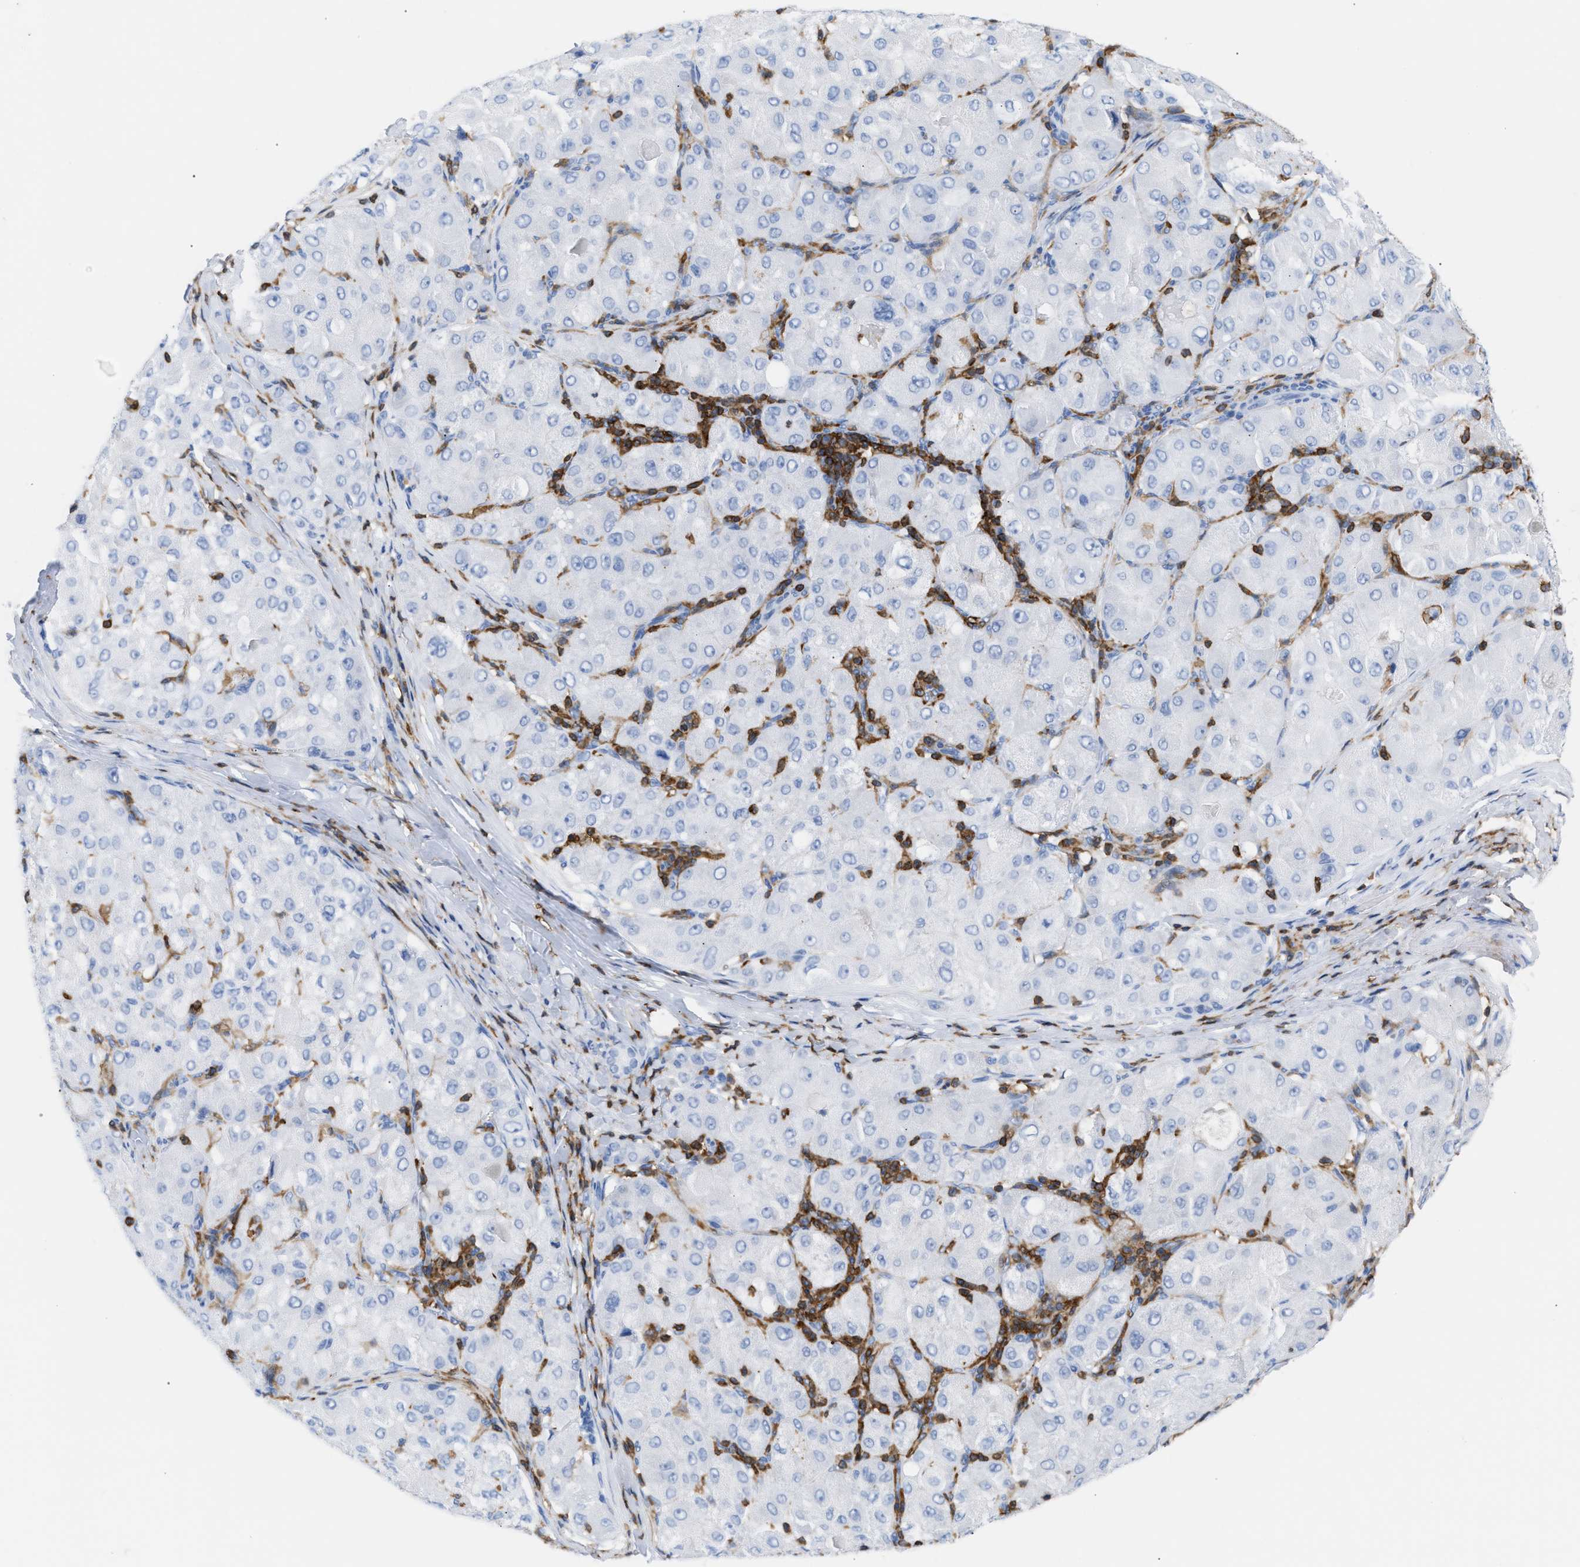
{"staining": {"intensity": "negative", "quantity": "none", "location": "none"}, "tissue": "liver cancer", "cell_type": "Tumor cells", "image_type": "cancer", "snomed": [{"axis": "morphology", "description": "Carcinoma, Hepatocellular, NOS"}, {"axis": "topography", "description": "Liver"}], "caption": "Immunohistochemistry image of neoplastic tissue: human liver cancer (hepatocellular carcinoma) stained with DAB (3,3'-diaminobenzidine) reveals no significant protein staining in tumor cells.", "gene": "LCP1", "patient": {"sex": "male", "age": 80}}